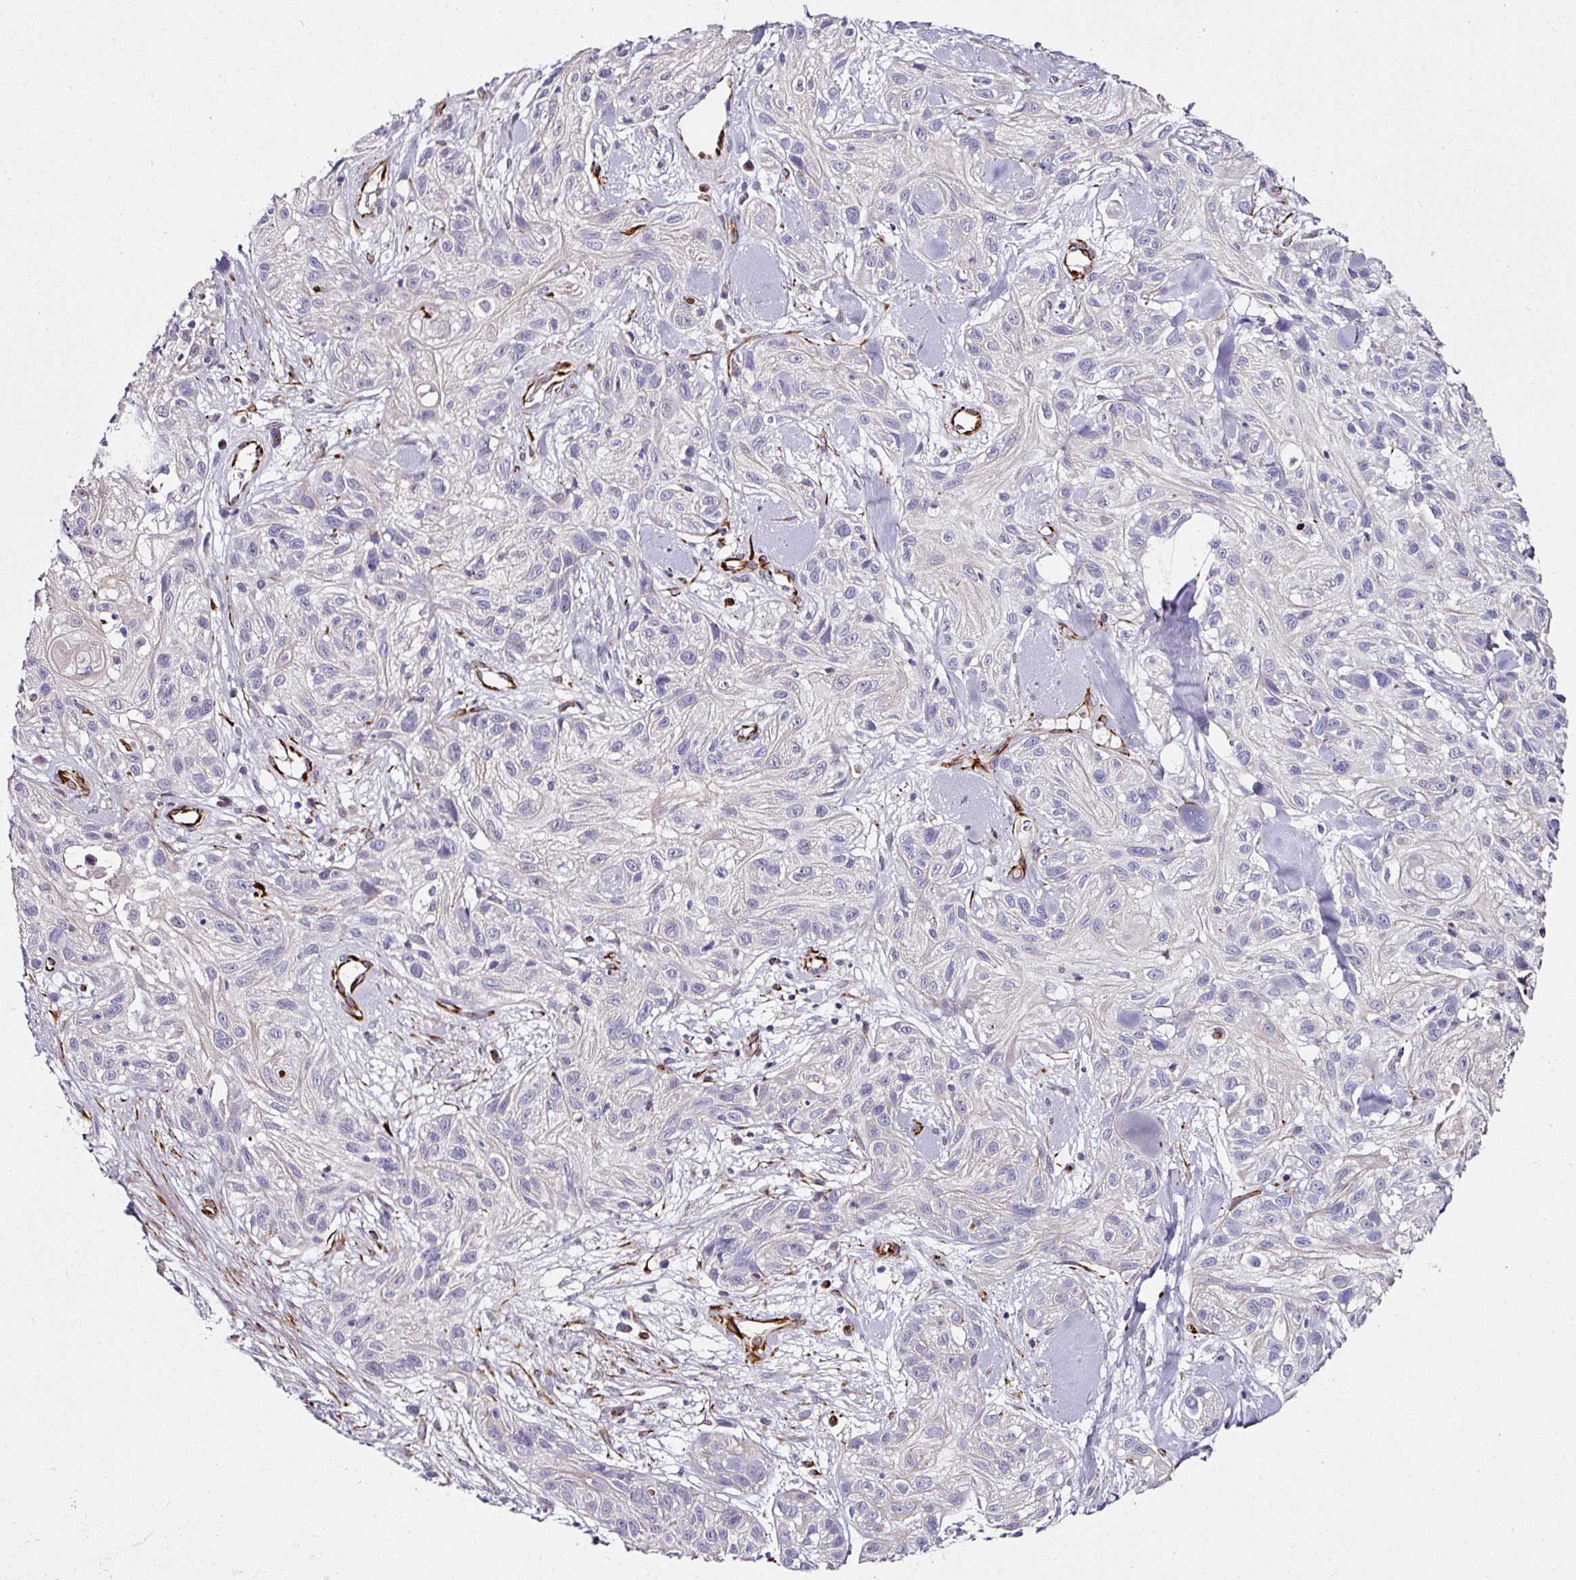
{"staining": {"intensity": "negative", "quantity": "none", "location": "none"}, "tissue": "skin cancer", "cell_type": "Tumor cells", "image_type": "cancer", "snomed": [{"axis": "morphology", "description": "Squamous cell carcinoma, NOS"}, {"axis": "topography", "description": "Skin"}], "caption": "This is a histopathology image of immunohistochemistry staining of squamous cell carcinoma (skin), which shows no positivity in tumor cells.", "gene": "TMPRSS9", "patient": {"sex": "male", "age": 82}}